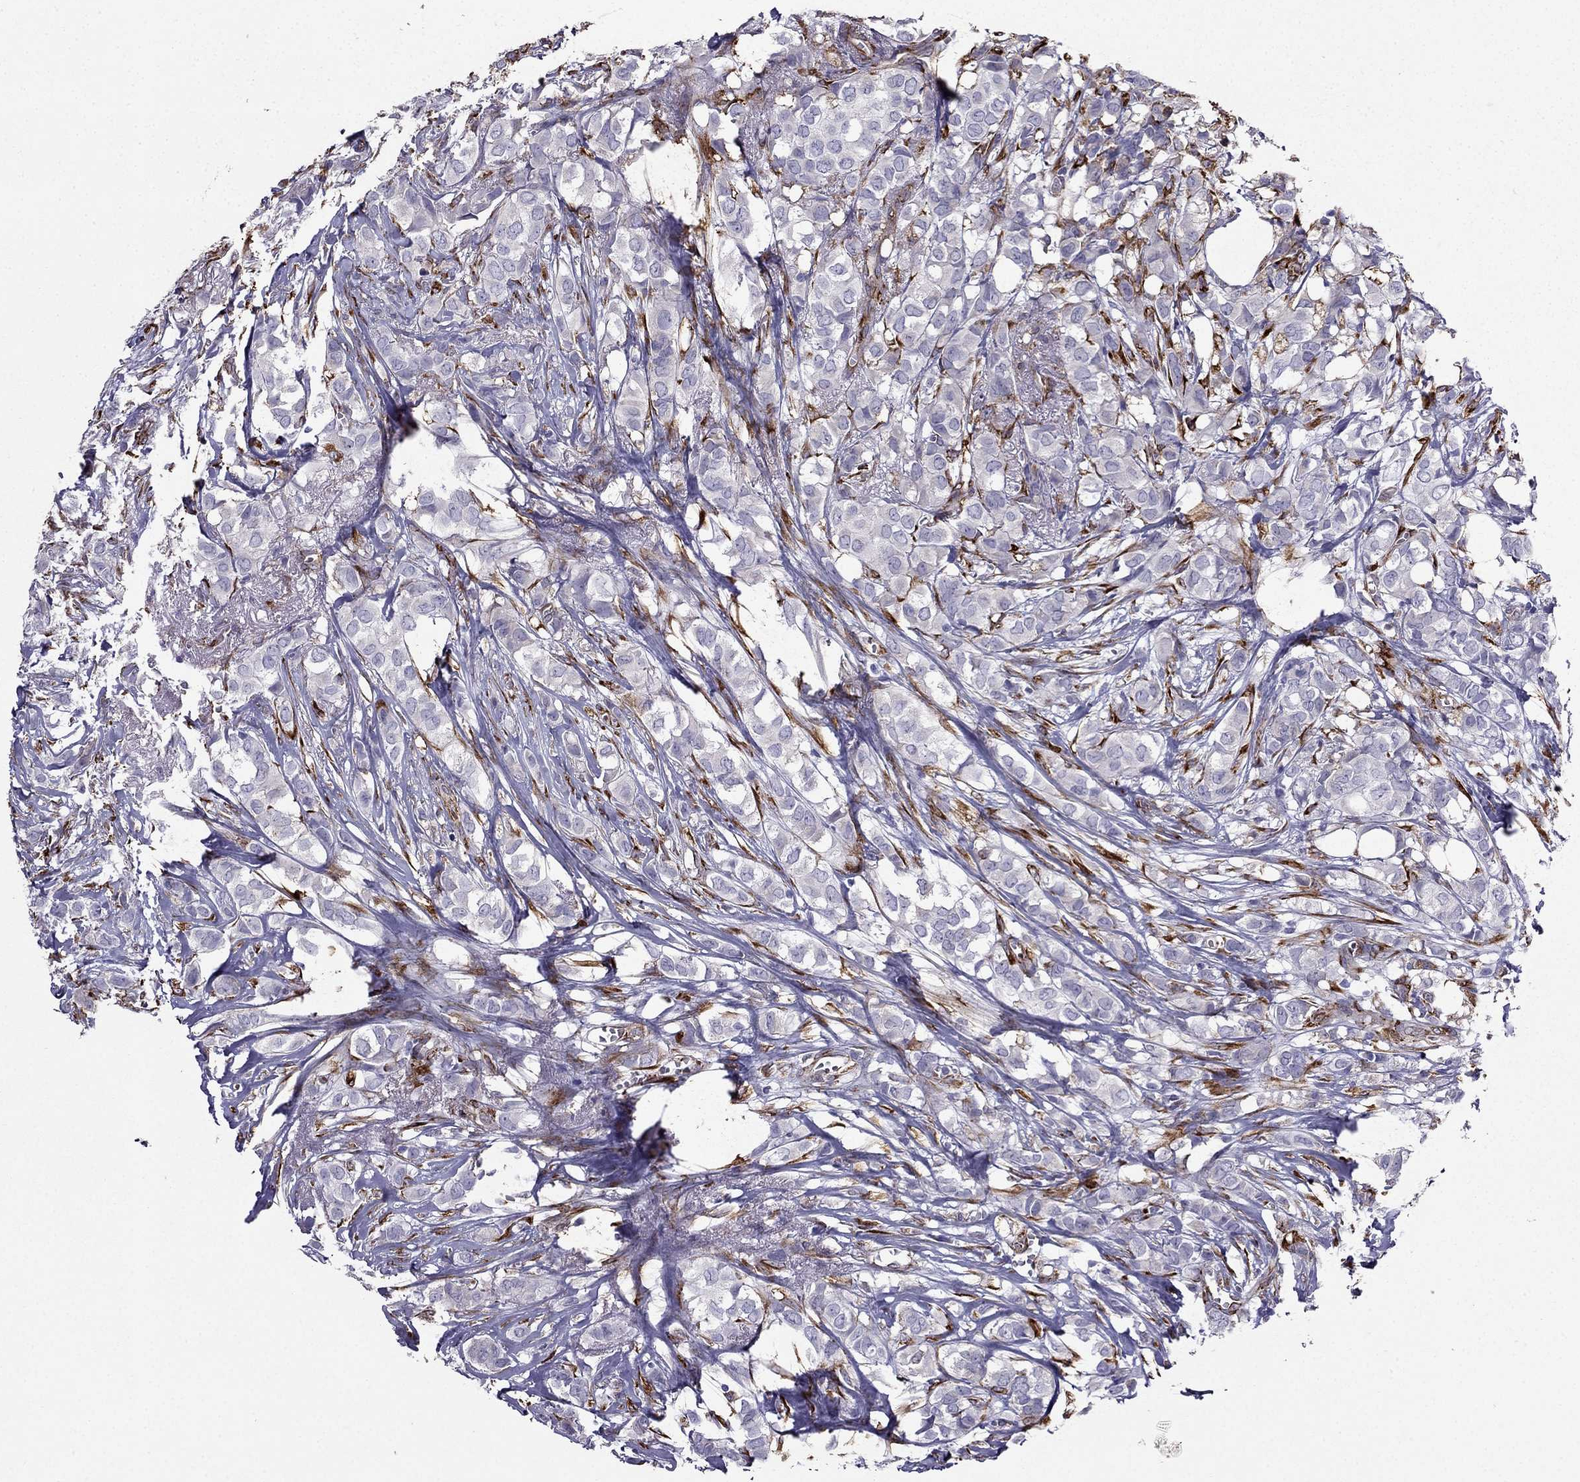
{"staining": {"intensity": "negative", "quantity": "none", "location": "none"}, "tissue": "breast cancer", "cell_type": "Tumor cells", "image_type": "cancer", "snomed": [{"axis": "morphology", "description": "Duct carcinoma"}, {"axis": "topography", "description": "Breast"}], "caption": "Immunohistochemistry histopathology image of breast cancer stained for a protein (brown), which reveals no positivity in tumor cells.", "gene": "IKBIP", "patient": {"sex": "female", "age": 85}}